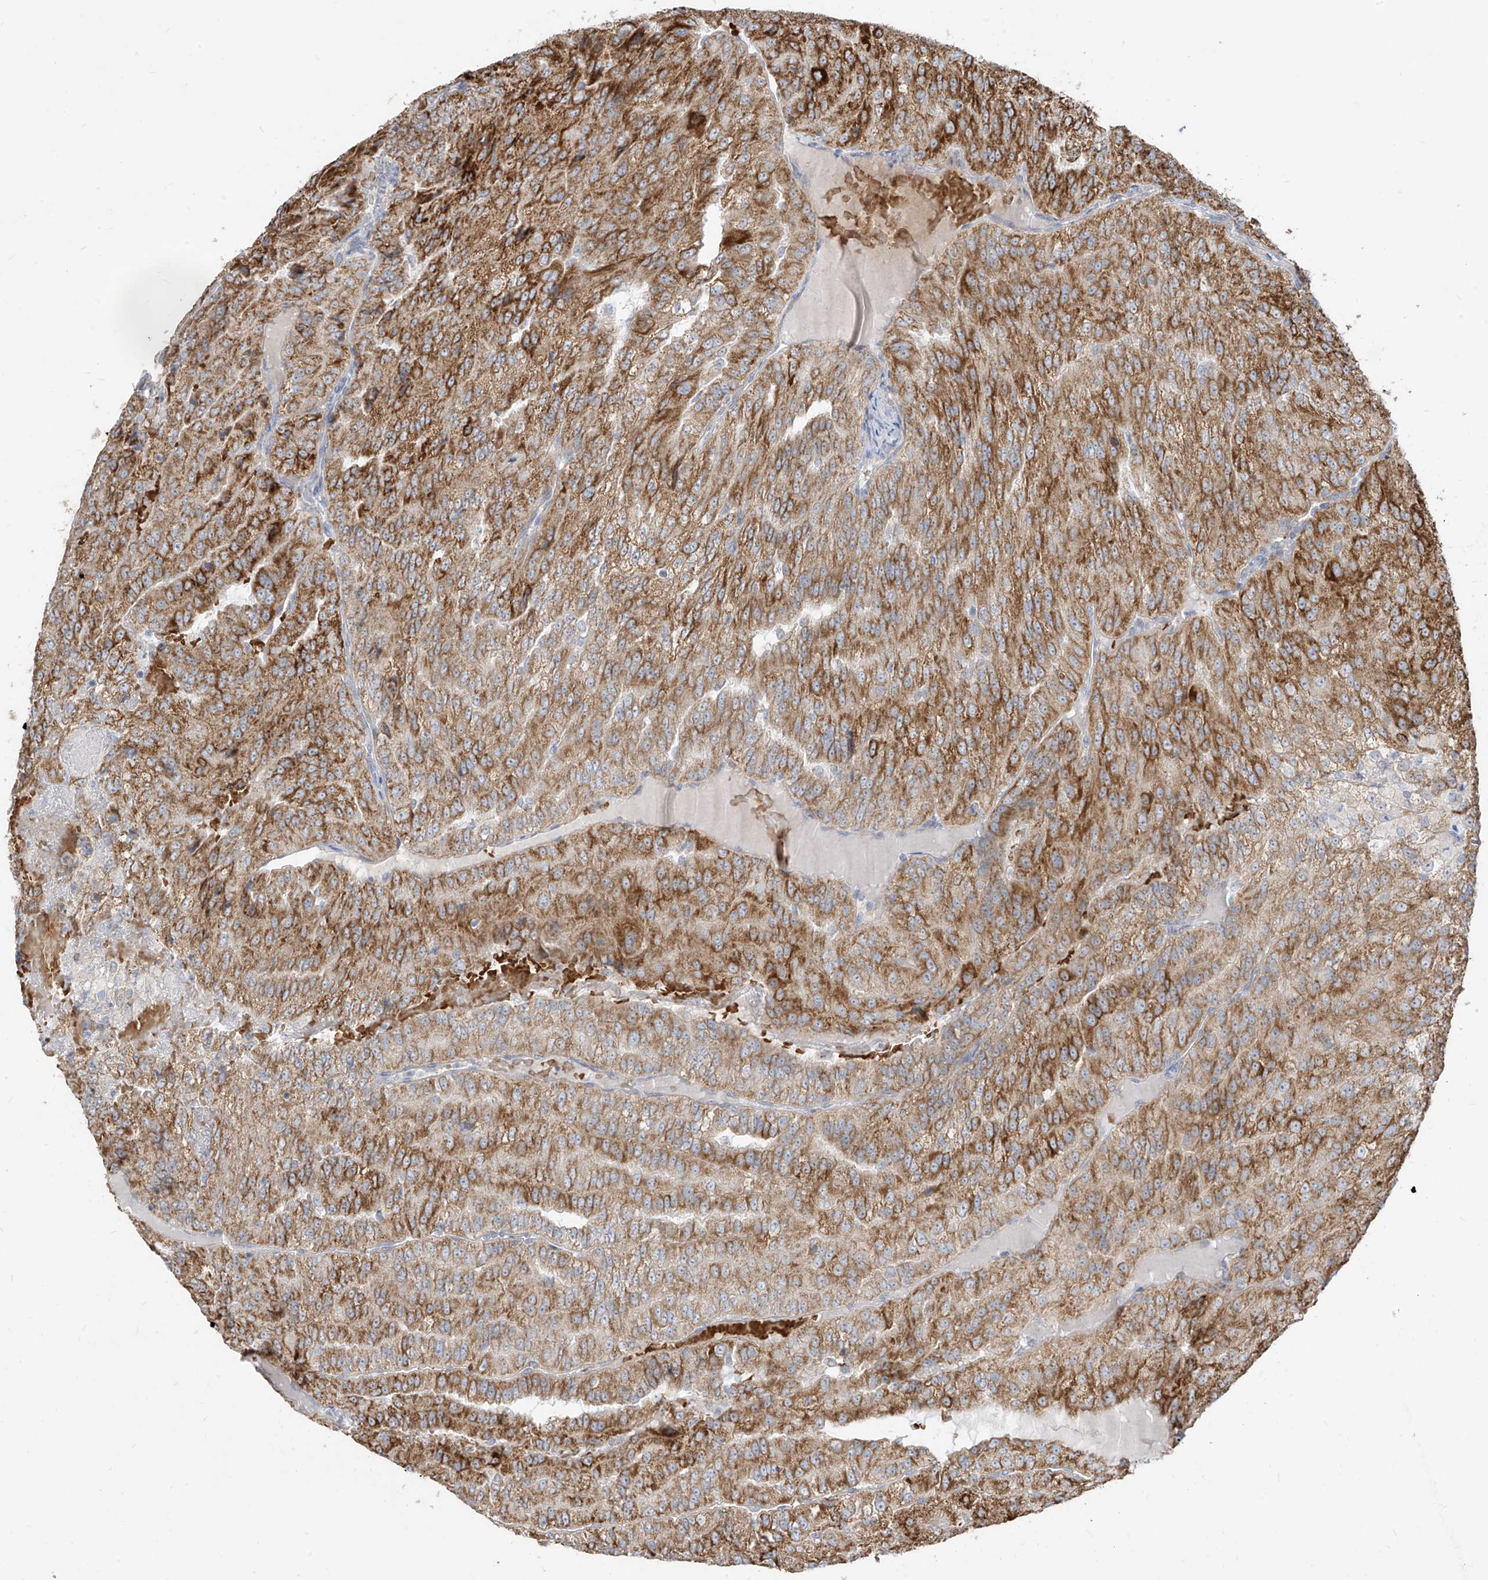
{"staining": {"intensity": "strong", "quantity": ">75%", "location": "cytoplasmic/membranous"}, "tissue": "renal cancer", "cell_type": "Tumor cells", "image_type": "cancer", "snomed": [{"axis": "morphology", "description": "Adenocarcinoma, NOS"}, {"axis": "topography", "description": "Kidney"}], "caption": "This micrograph reveals renal adenocarcinoma stained with IHC to label a protein in brown. The cytoplasmic/membranous of tumor cells show strong positivity for the protein. Nuclei are counter-stained blue.", "gene": "ARHGEF40", "patient": {"sex": "female", "age": 63}}